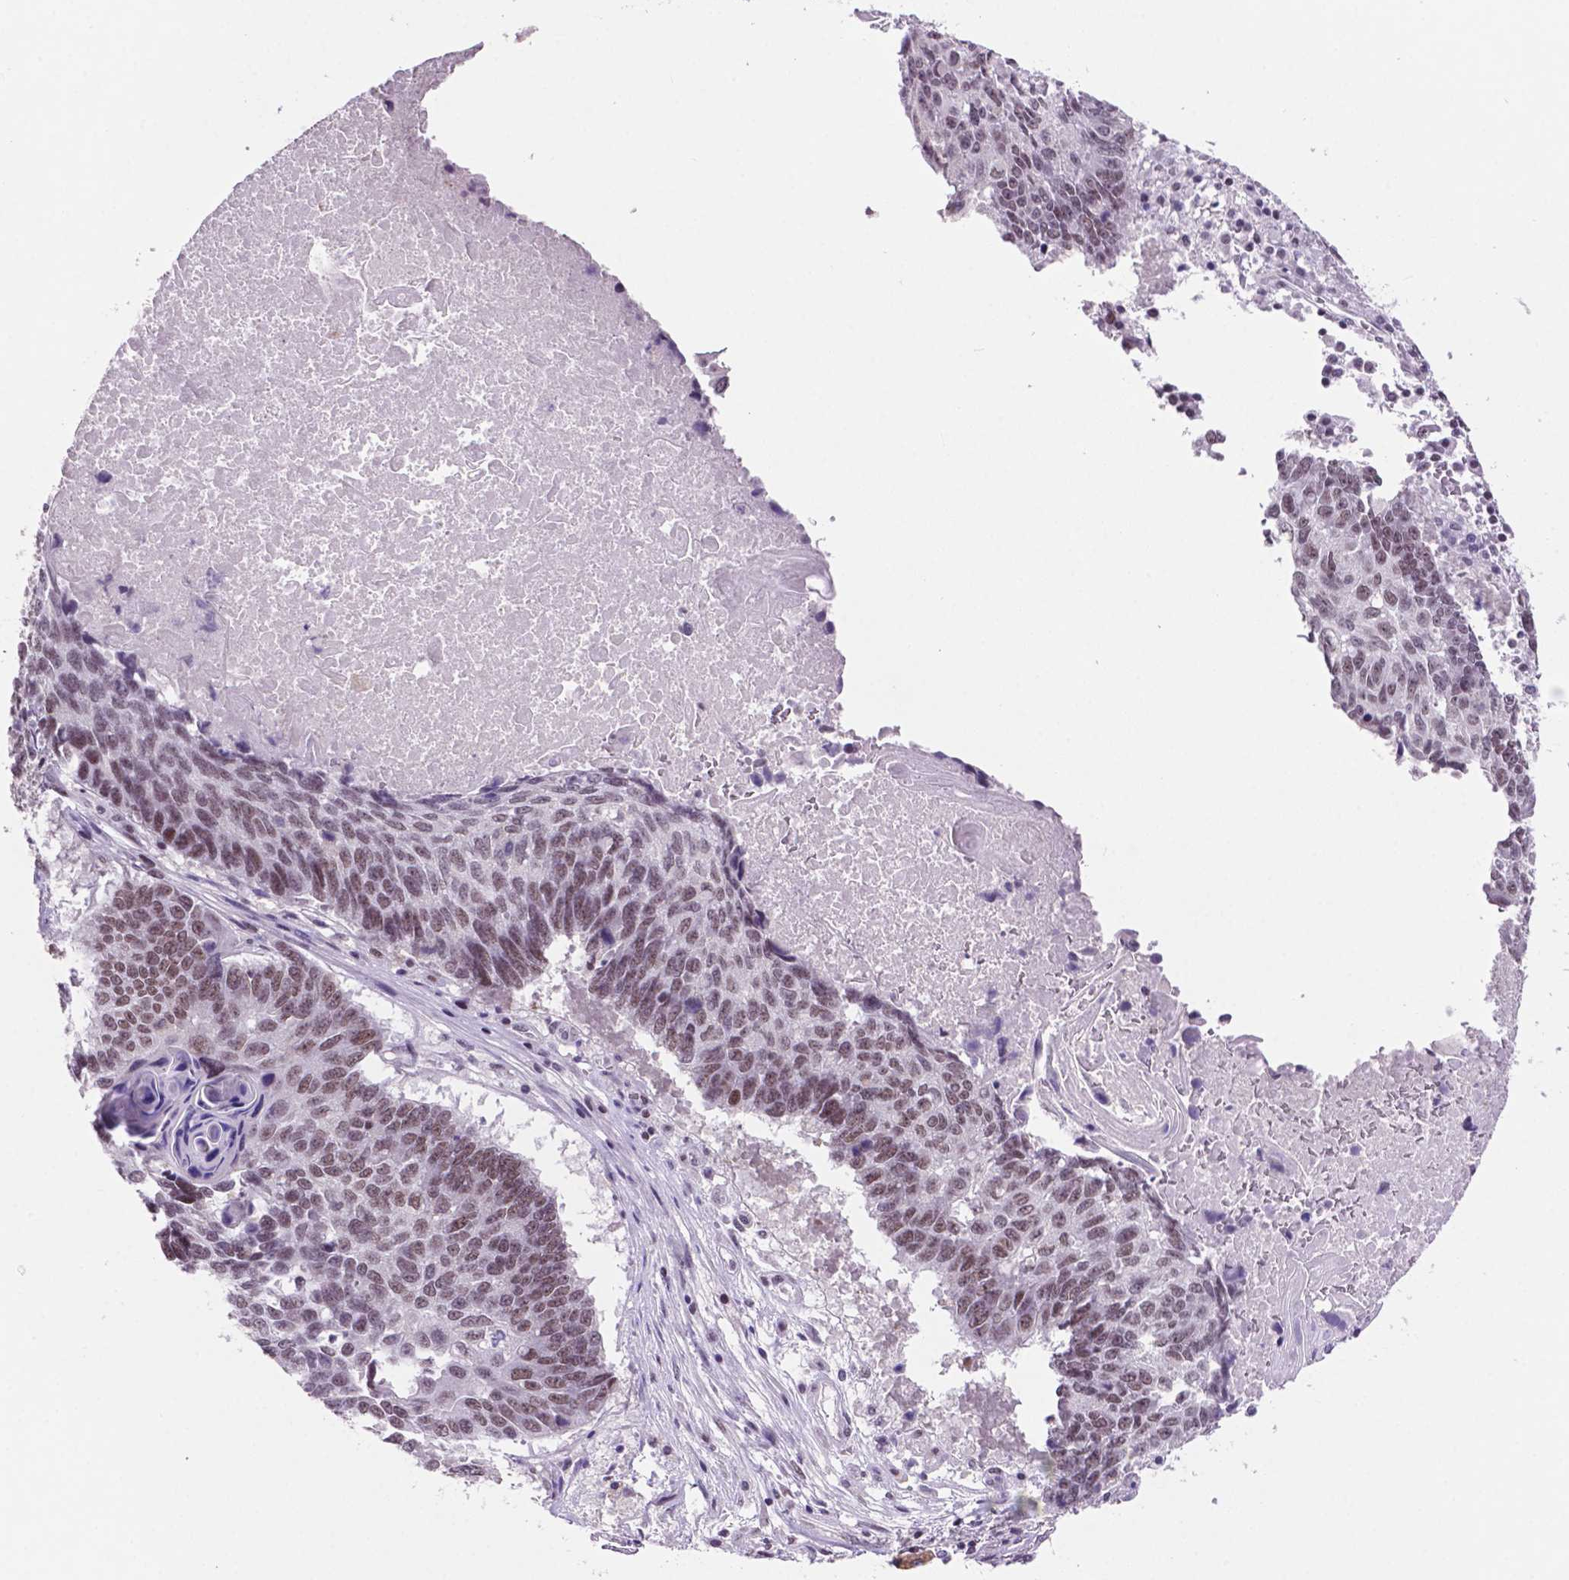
{"staining": {"intensity": "moderate", "quantity": ">75%", "location": "nuclear"}, "tissue": "lung cancer", "cell_type": "Tumor cells", "image_type": "cancer", "snomed": [{"axis": "morphology", "description": "Squamous cell carcinoma, NOS"}, {"axis": "topography", "description": "Lung"}], "caption": "The micrograph demonstrates immunohistochemical staining of lung cancer (squamous cell carcinoma). There is moderate nuclear expression is seen in approximately >75% of tumor cells. (Stains: DAB in brown, nuclei in blue, Microscopy: brightfield microscopy at high magnification).", "gene": "NCOR1", "patient": {"sex": "male", "age": 73}}